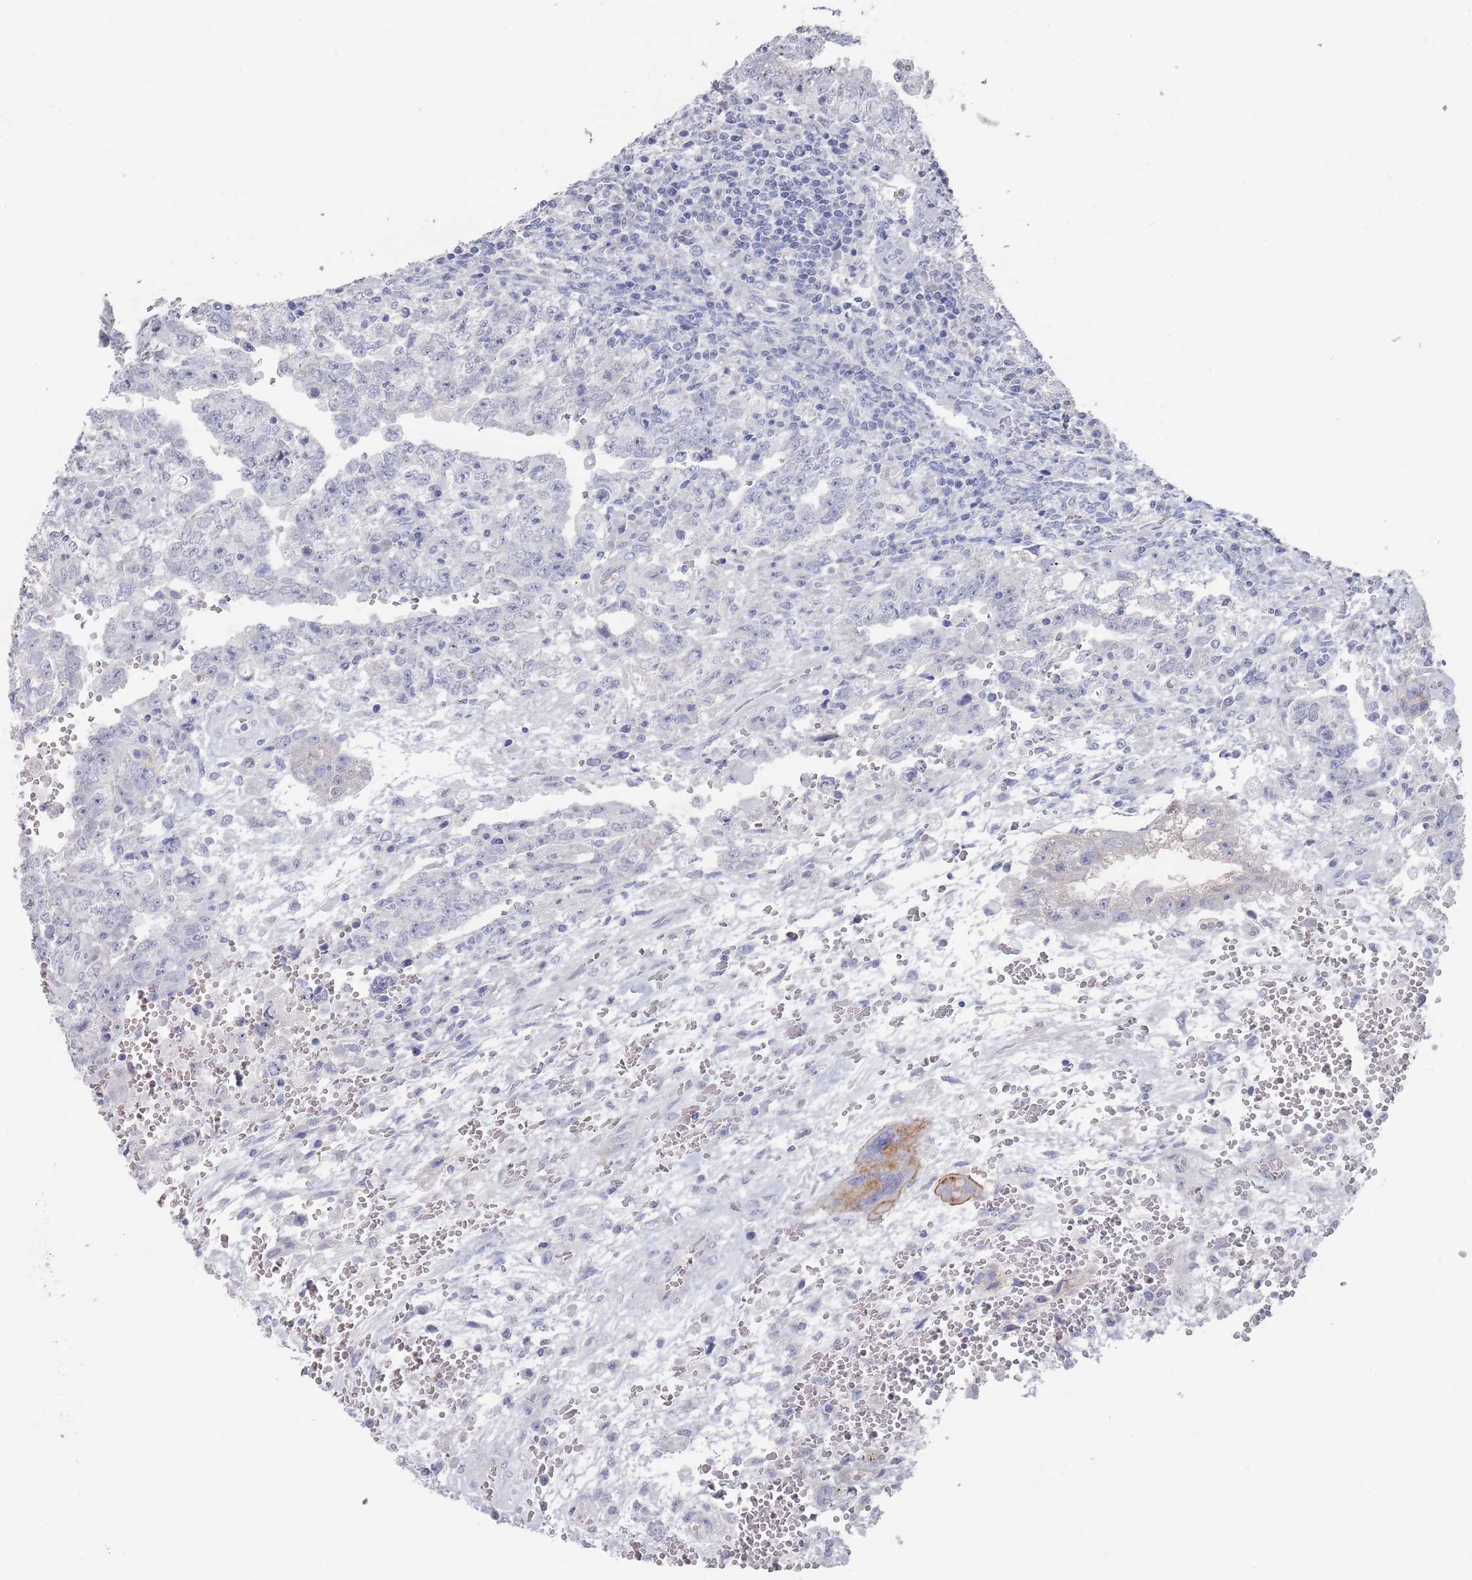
{"staining": {"intensity": "negative", "quantity": "none", "location": "none"}, "tissue": "testis cancer", "cell_type": "Tumor cells", "image_type": "cancer", "snomed": [{"axis": "morphology", "description": "Carcinoma, Embryonal, NOS"}, {"axis": "topography", "description": "Testis"}], "caption": "The IHC micrograph has no significant expression in tumor cells of embryonal carcinoma (testis) tissue.", "gene": "PROM2", "patient": {"sex": "male", "age": 26}}